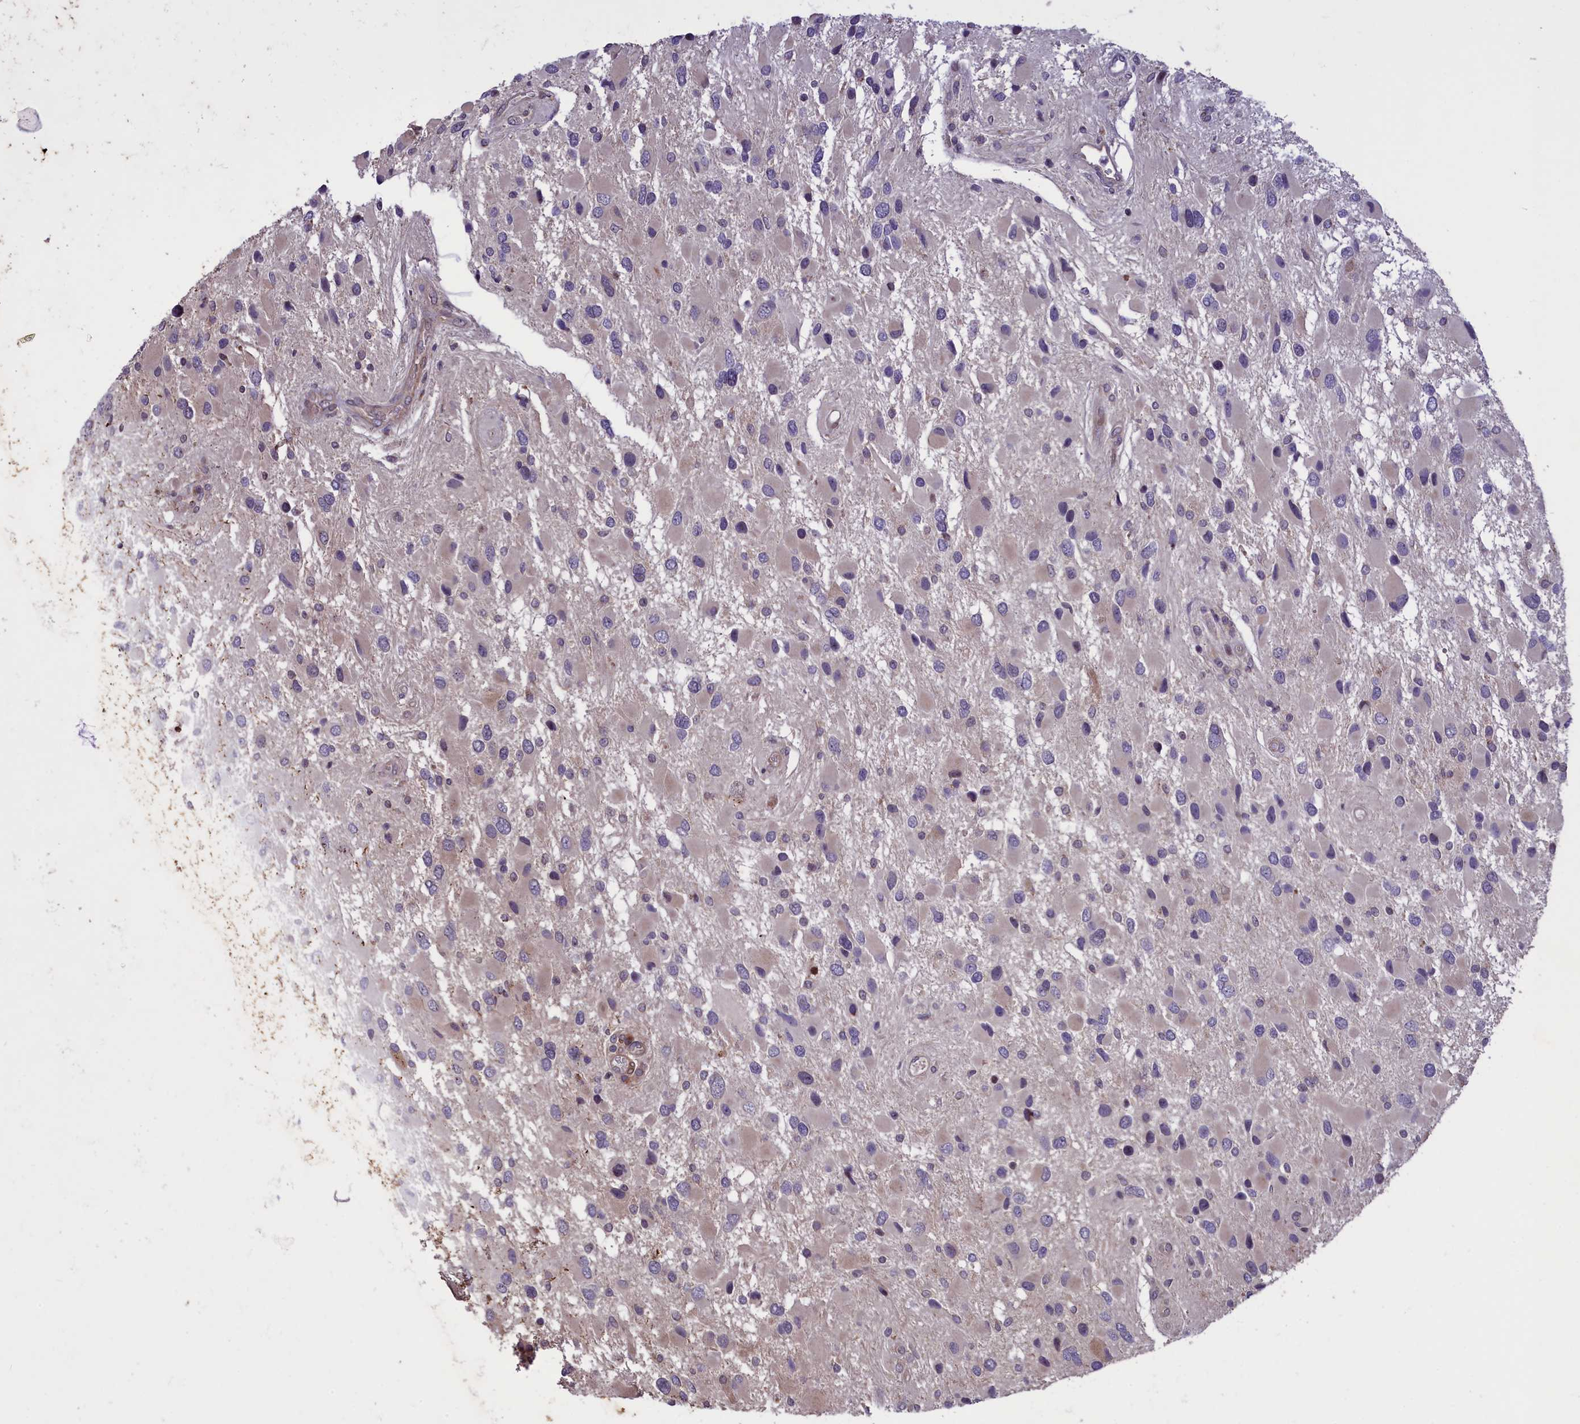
{"staining": {"intensity": "negative", "quantity": "none", "location": "none"}, "tissue": "glioma", "cell_type": "Tumor cells", "image_type": "cancer", "snomed": [{"axis": "morphology", "description": "Glioma, malignant, High grade"}, {"axis": "topography", "description": "Brain"}], "caption": "The image shows no significant positivity in tumor cells of malignant glioma (high-grade).", "gene": "MAN2C1", "patient": {"sex": "male", "age": 53}}